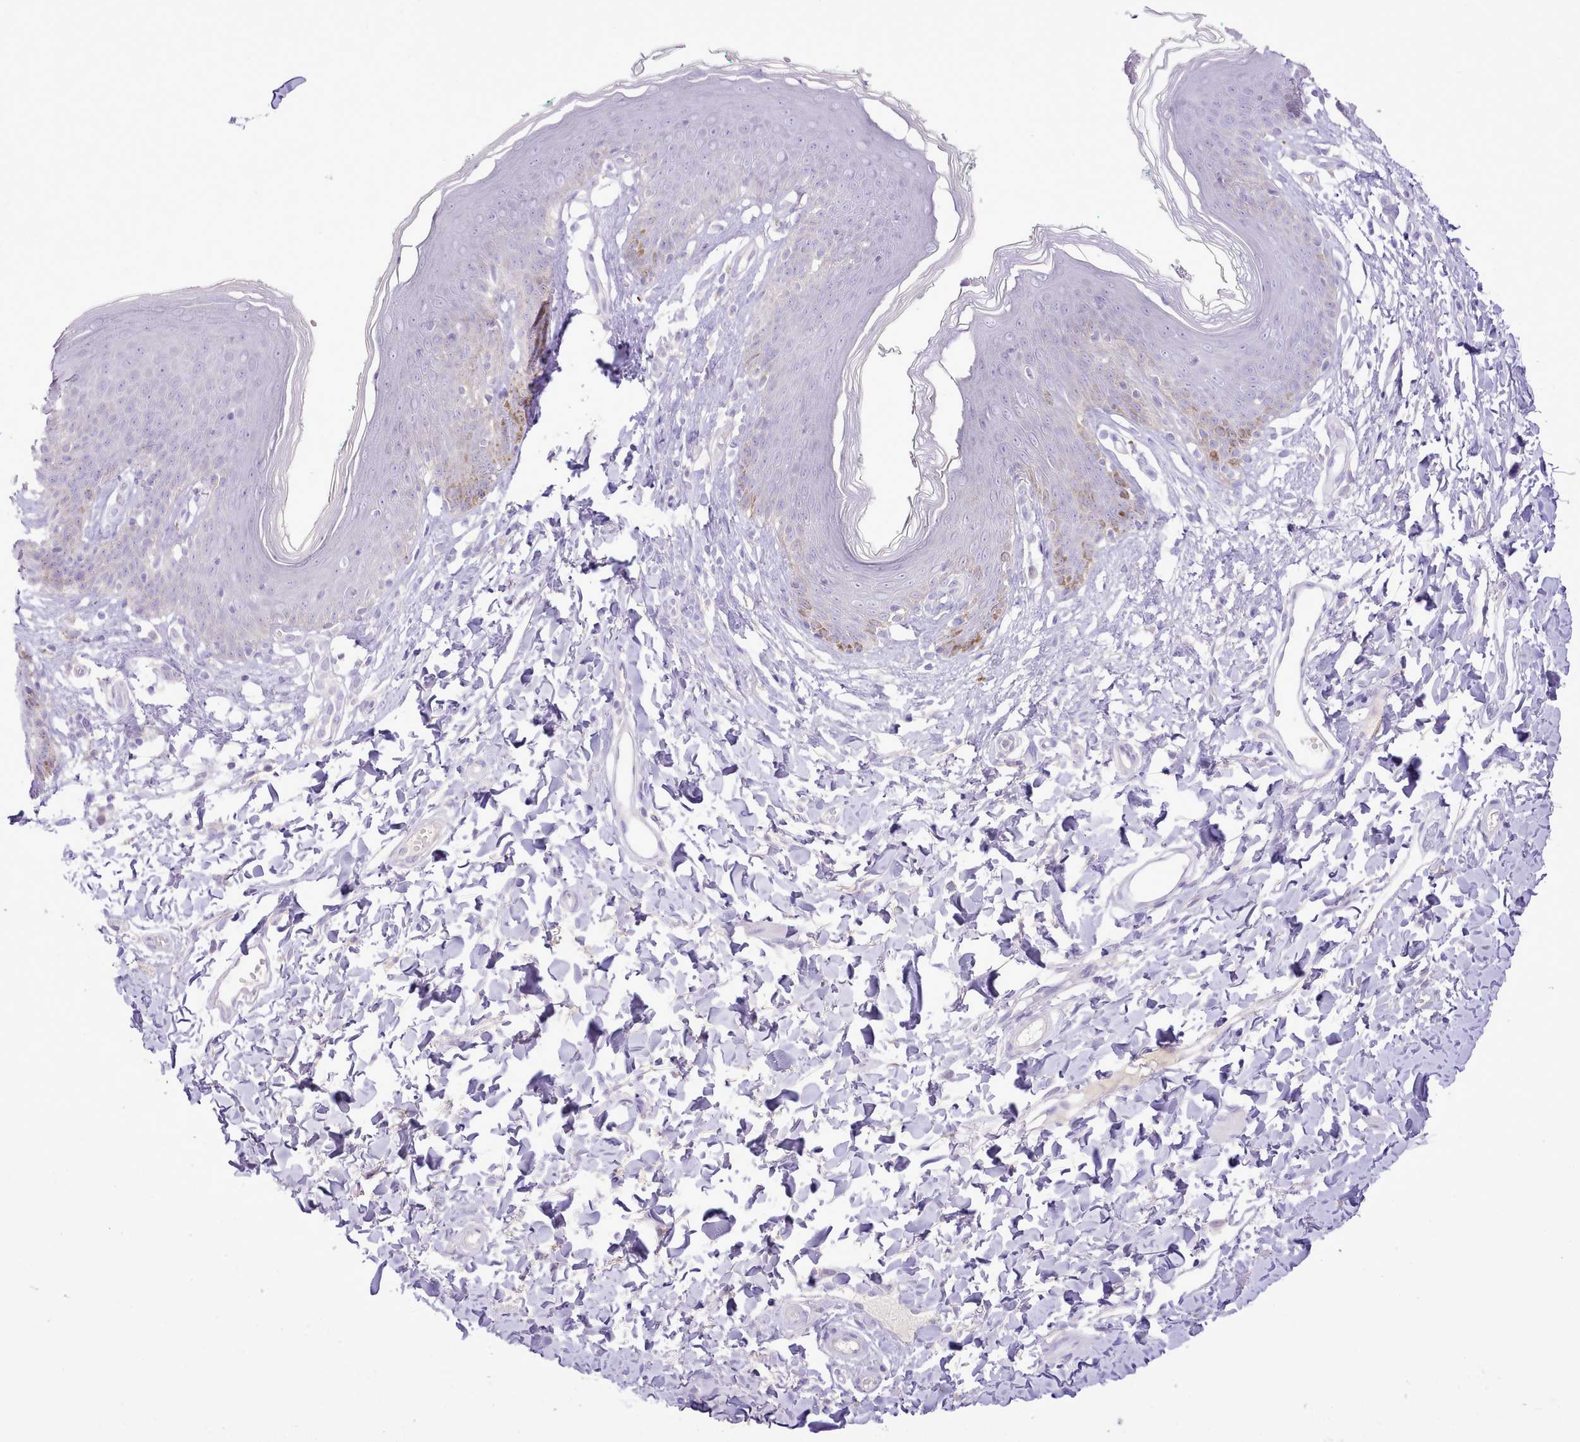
{"staining": {"intensity": "moderate", "quantity": "<25%", "location": "cytoplasmic/membranous"}, "tissue": "skin", "cell_type": "Epidermal cells", "image_type": "normal", "snomed": [{"axis": "morphology", "description": "Normal tissue, NOS"}, {"axis": "topography", "description": "Vulva"}], "caption": "Protein staining of normal skin demonstrates moderate cytoplasmic/membranous expression in about <25% of epidermal cells.", "gene": "CCL1", "patient": {"sex": "female", "age": 66}}